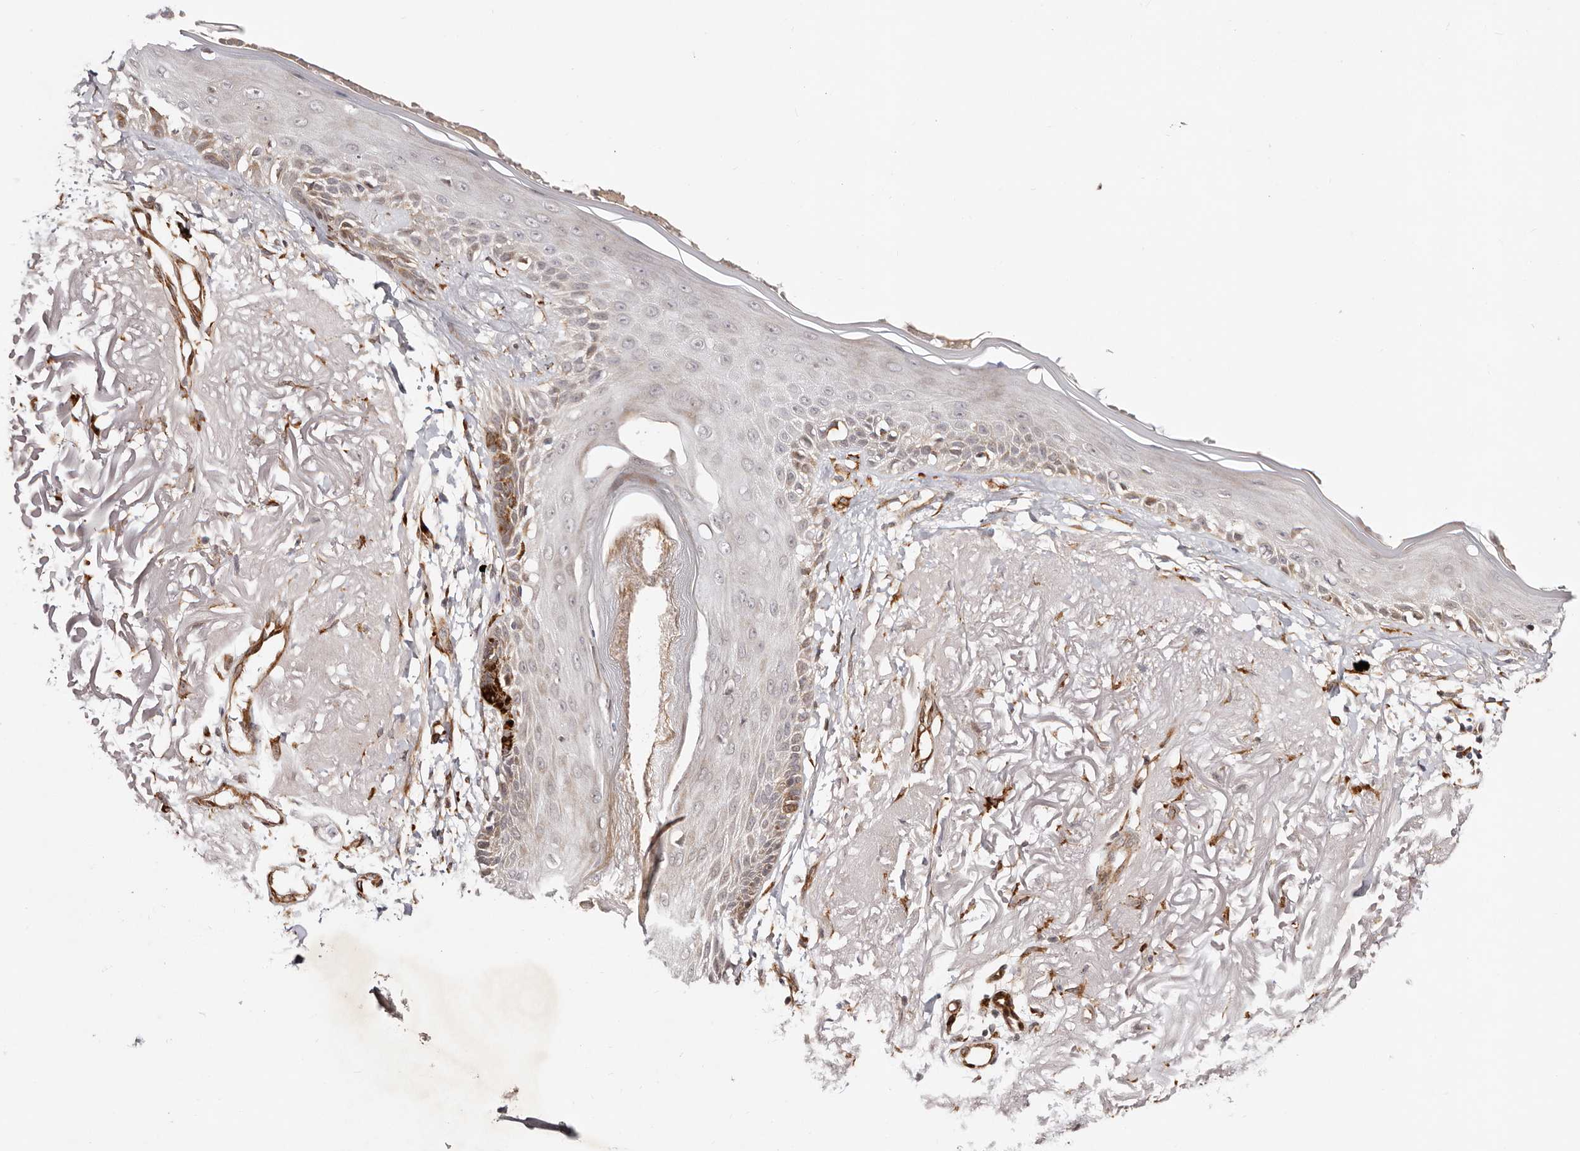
{"staining": {"intensity": "moderate", "quantity": ">75%", "location": "cytoplasmic/membranous"}, "tissue": "skin", "cell_type": "Fibroblasts", "image_type": "normal", "snomed": [{"axis": "morphology", "description": "Normal tissue, NOS"}, {"axis": "topography", "description": "Skin"}, {"axis": "topography", "description": "Skeletal muscle"}], "caption": "High-magnification brightfield microscopy of unremarkable skin stained with DAB (brown) and counterstained with hematoxylin (blue). fibroblasts exhibit moderate cytoplasmic/membranous staining is seen in approximately>75% of cells.", "gene": "BCL2L15", "patient": {"sex": "male", "age": 83}}